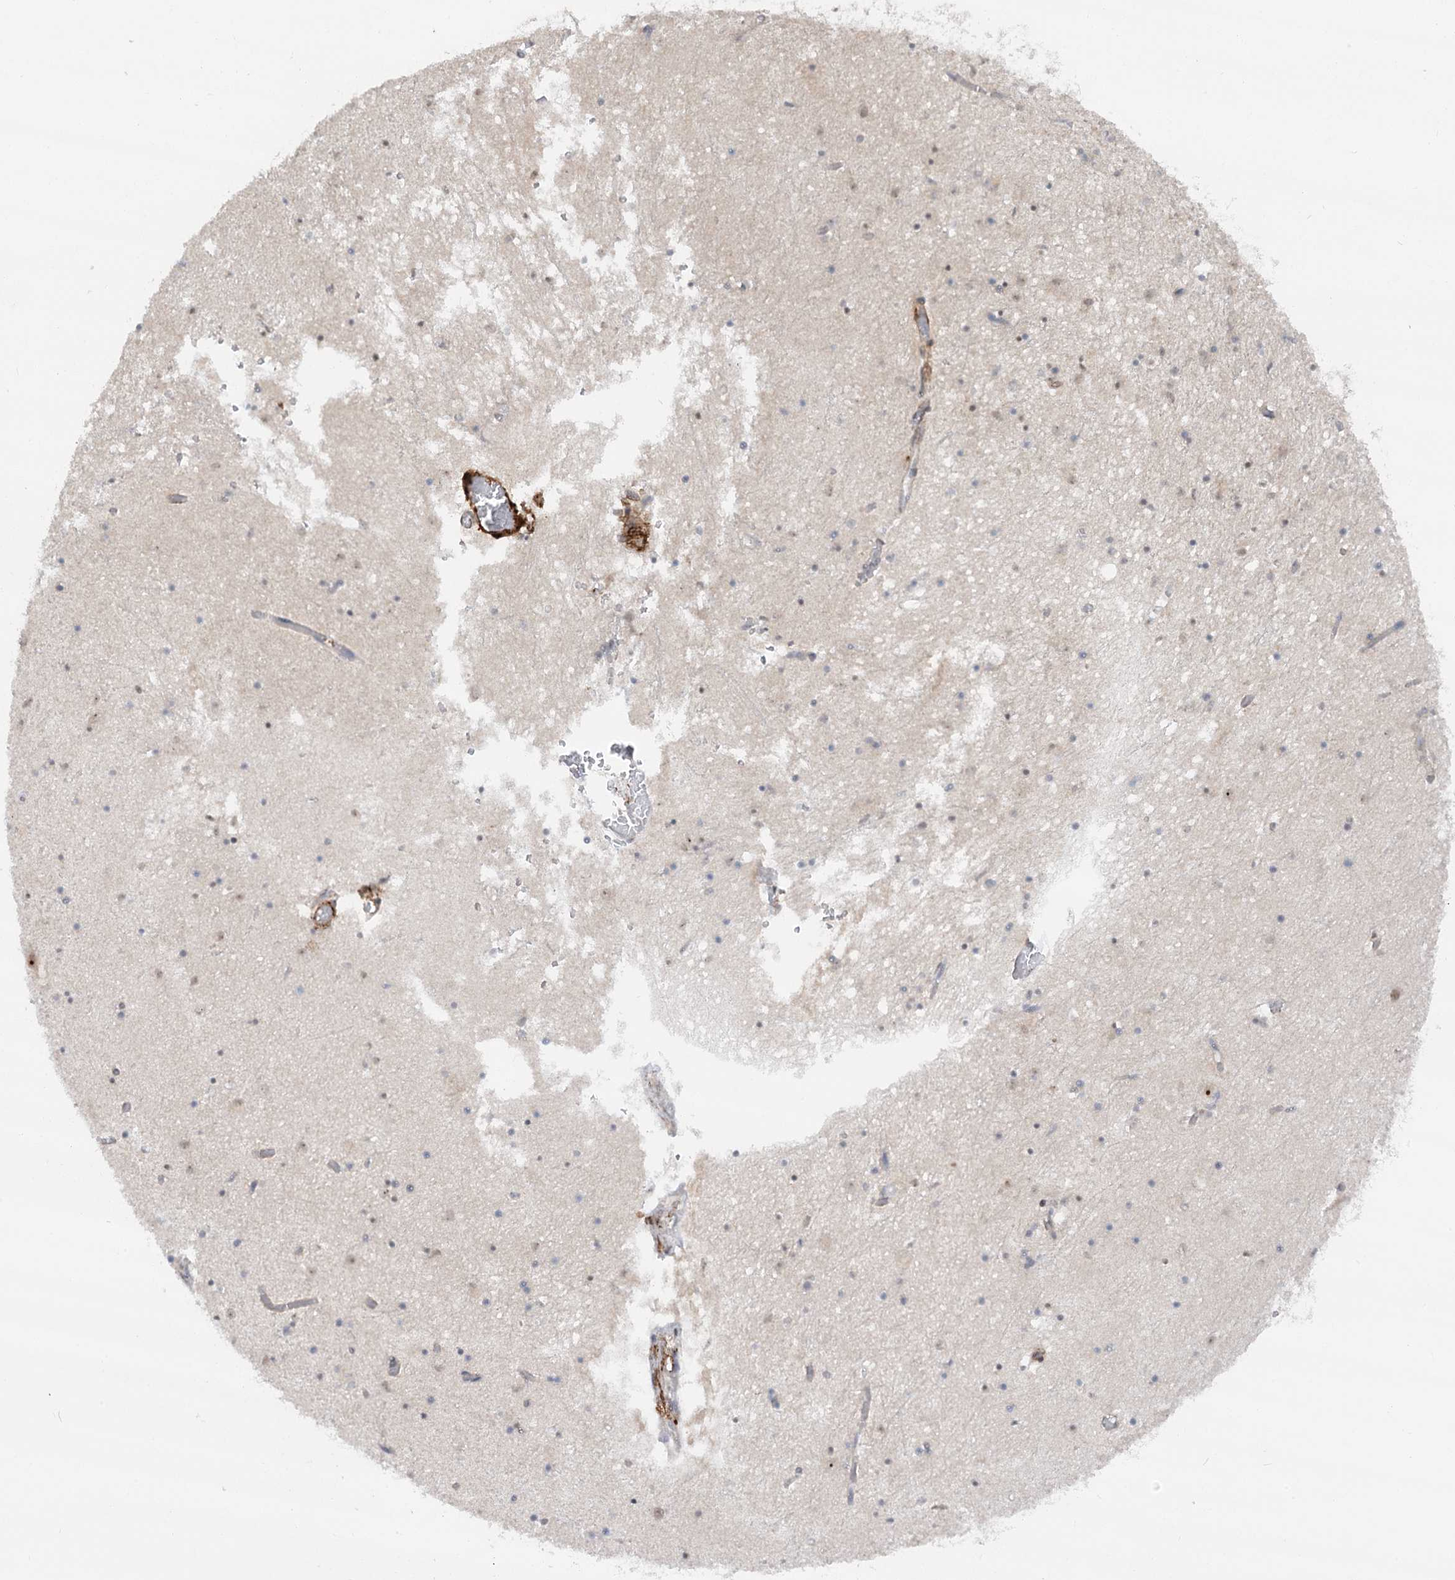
{"staining": {"intensity": "negative", "quantity": "none", "location": "none"}, "tissue": "hippocampus", "cell_type": "Glial cells", "image_type": "normal", "snomed": [{"axis": "morphology", "description": "Normal tissue, NOS"}, {"axis": "topography", "description": "Hippocampus"}], "caption": "Hippocampus stained for a protein using immunohistochemistry (IHC) demonstrates no expression glial cells.", "gene": "GNL3L", "patient": {"sex": "male", "age": 70}}